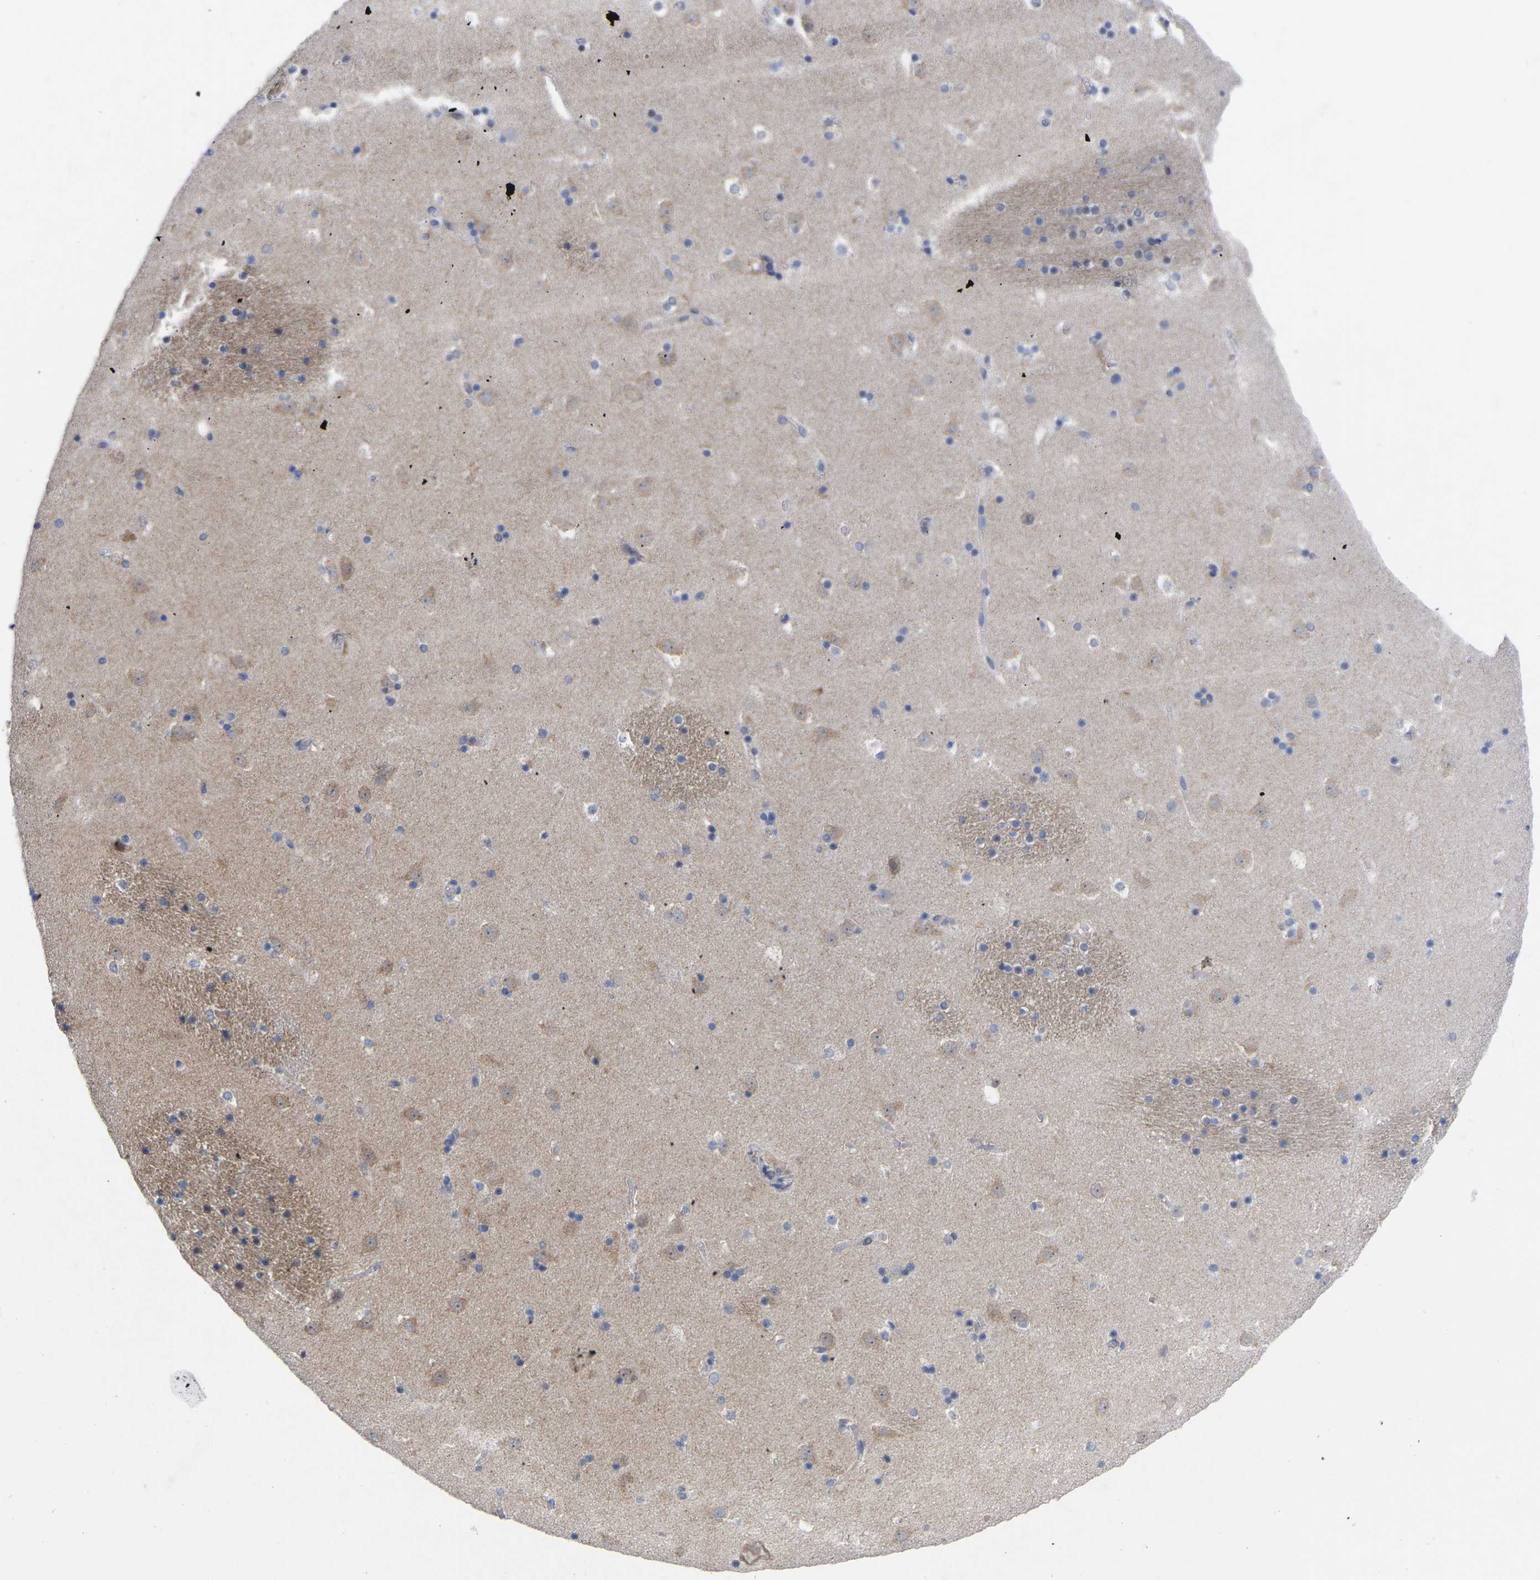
{"staining": {"intensity": "moderate", "quantity": "<25%", "location": "cytoplasmic/membranous,nuclear"}, "tissue": "caudate", "cell_type": "Glial cells", "image_type": "normal", "snomed": [{"axis": "morphology", "description": "Normal tissue, NOS"}, {"axis": "topography", "description": "Lateral ventricle wall"}], "caption": "Protein analysis of unremarkable caudate reveals moderate cytoplasmic/membranous,nuclear positivity in approximately <25% of glial cells. Immunohistochemistry (ihc) stains the protein of interest in brown and the nuclei are stained blue.", "gene": "TCP1", "patient": {"sex": "male", "age": 45}}